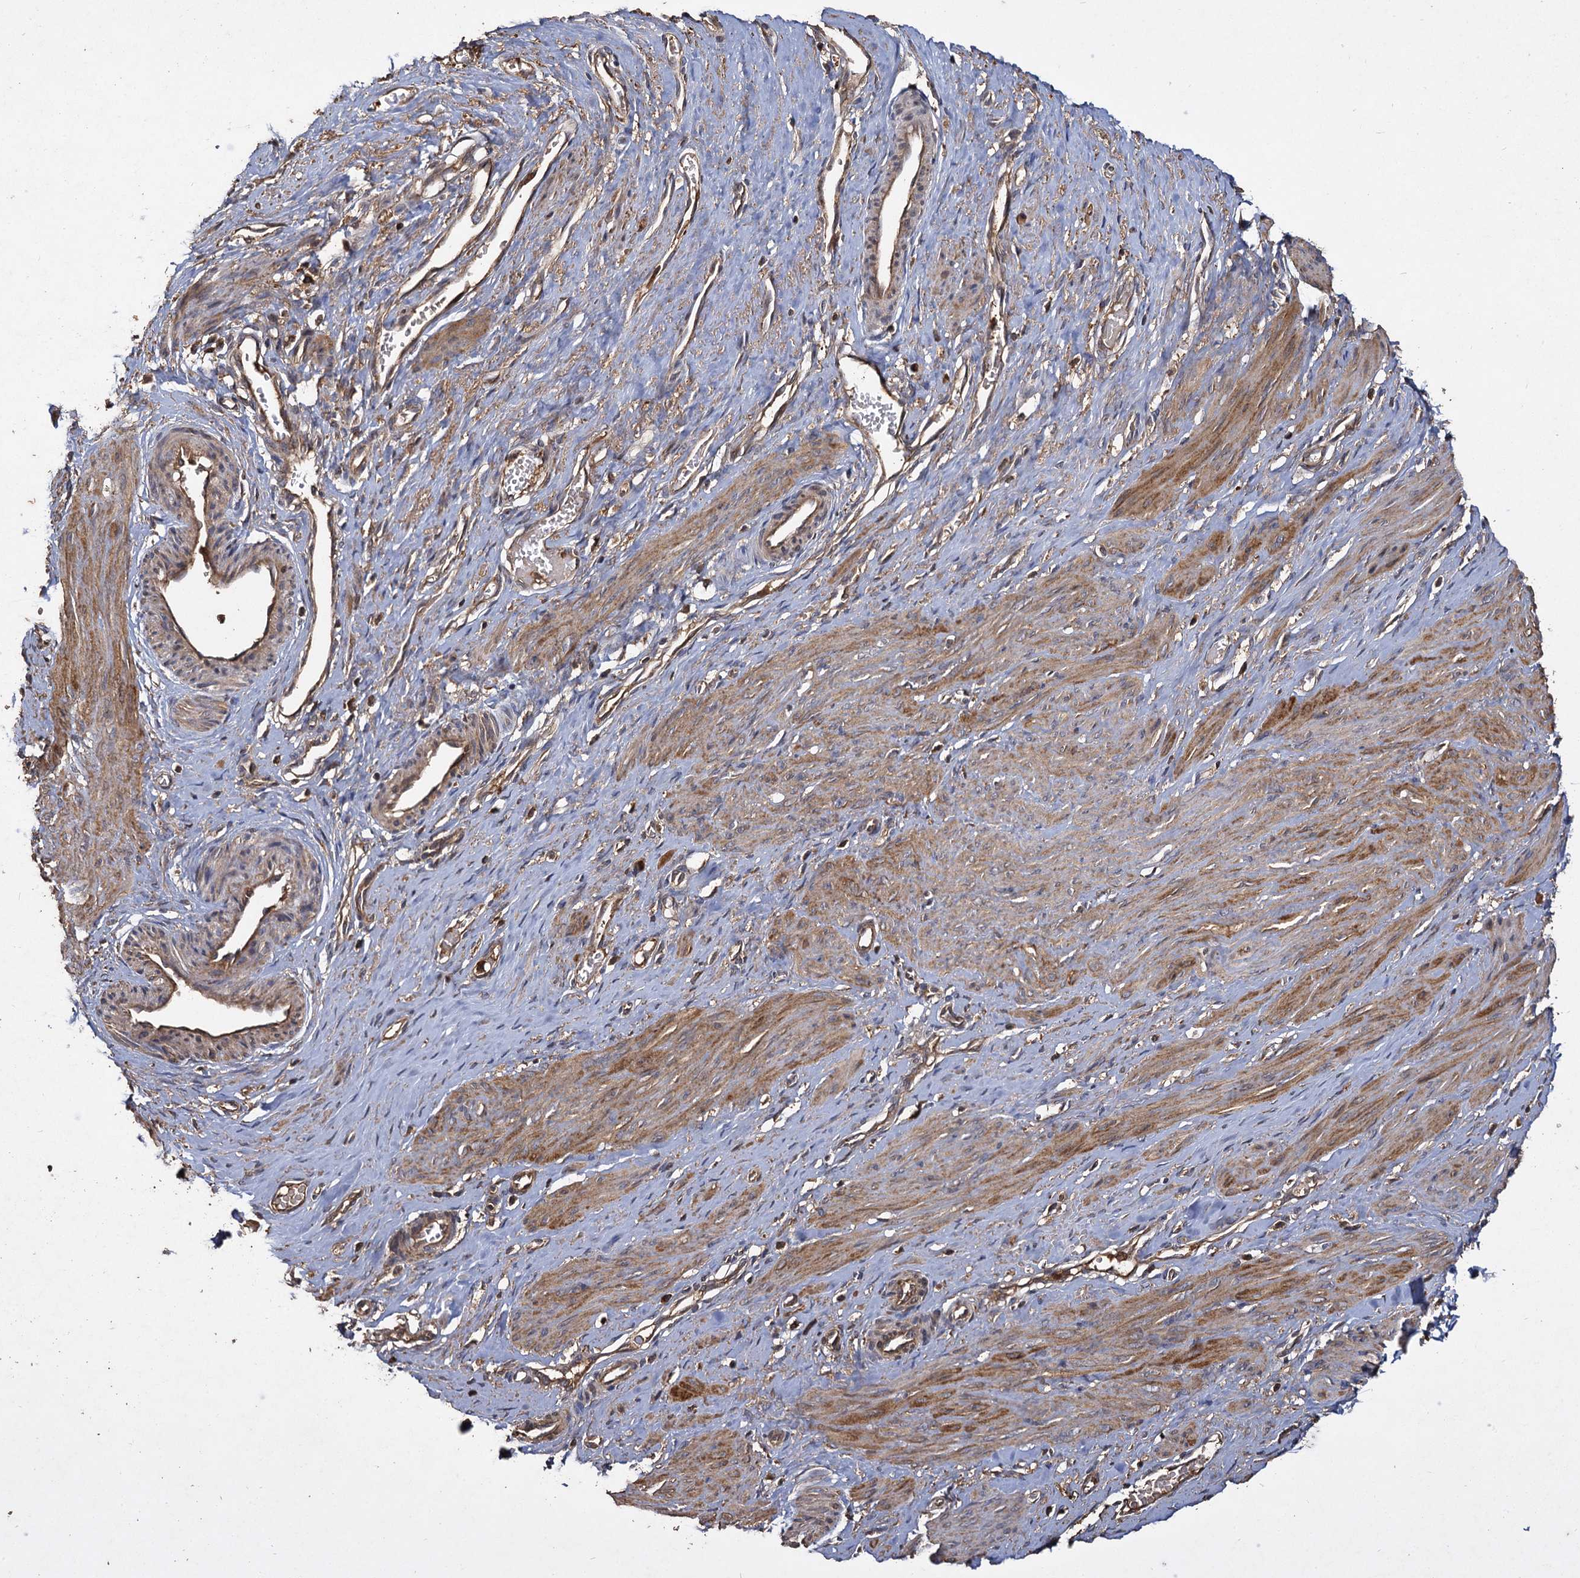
{"staining": {"intensity": "moderate", "quantity": ">75%", "location": "cytoplasmic/membranous"}, "tissue": "smooth muscle", "cell_type": "Smooth muscle cells", "image_type": "normal", "snomed": [{"axis": "morphology", "description": "Normal tissue, NOS"}, {"axis": "topography", "description": "Endometrium"}], "caption": "Immunohistochemistry of unremarkable human smooth muscle demonstrates medium levels of moderate cytoplasmic/membranous expression in approximately >75% of smooth muscle cells.", "gene": "GCLC", "patient": {"sex": "female", "age": 33}}